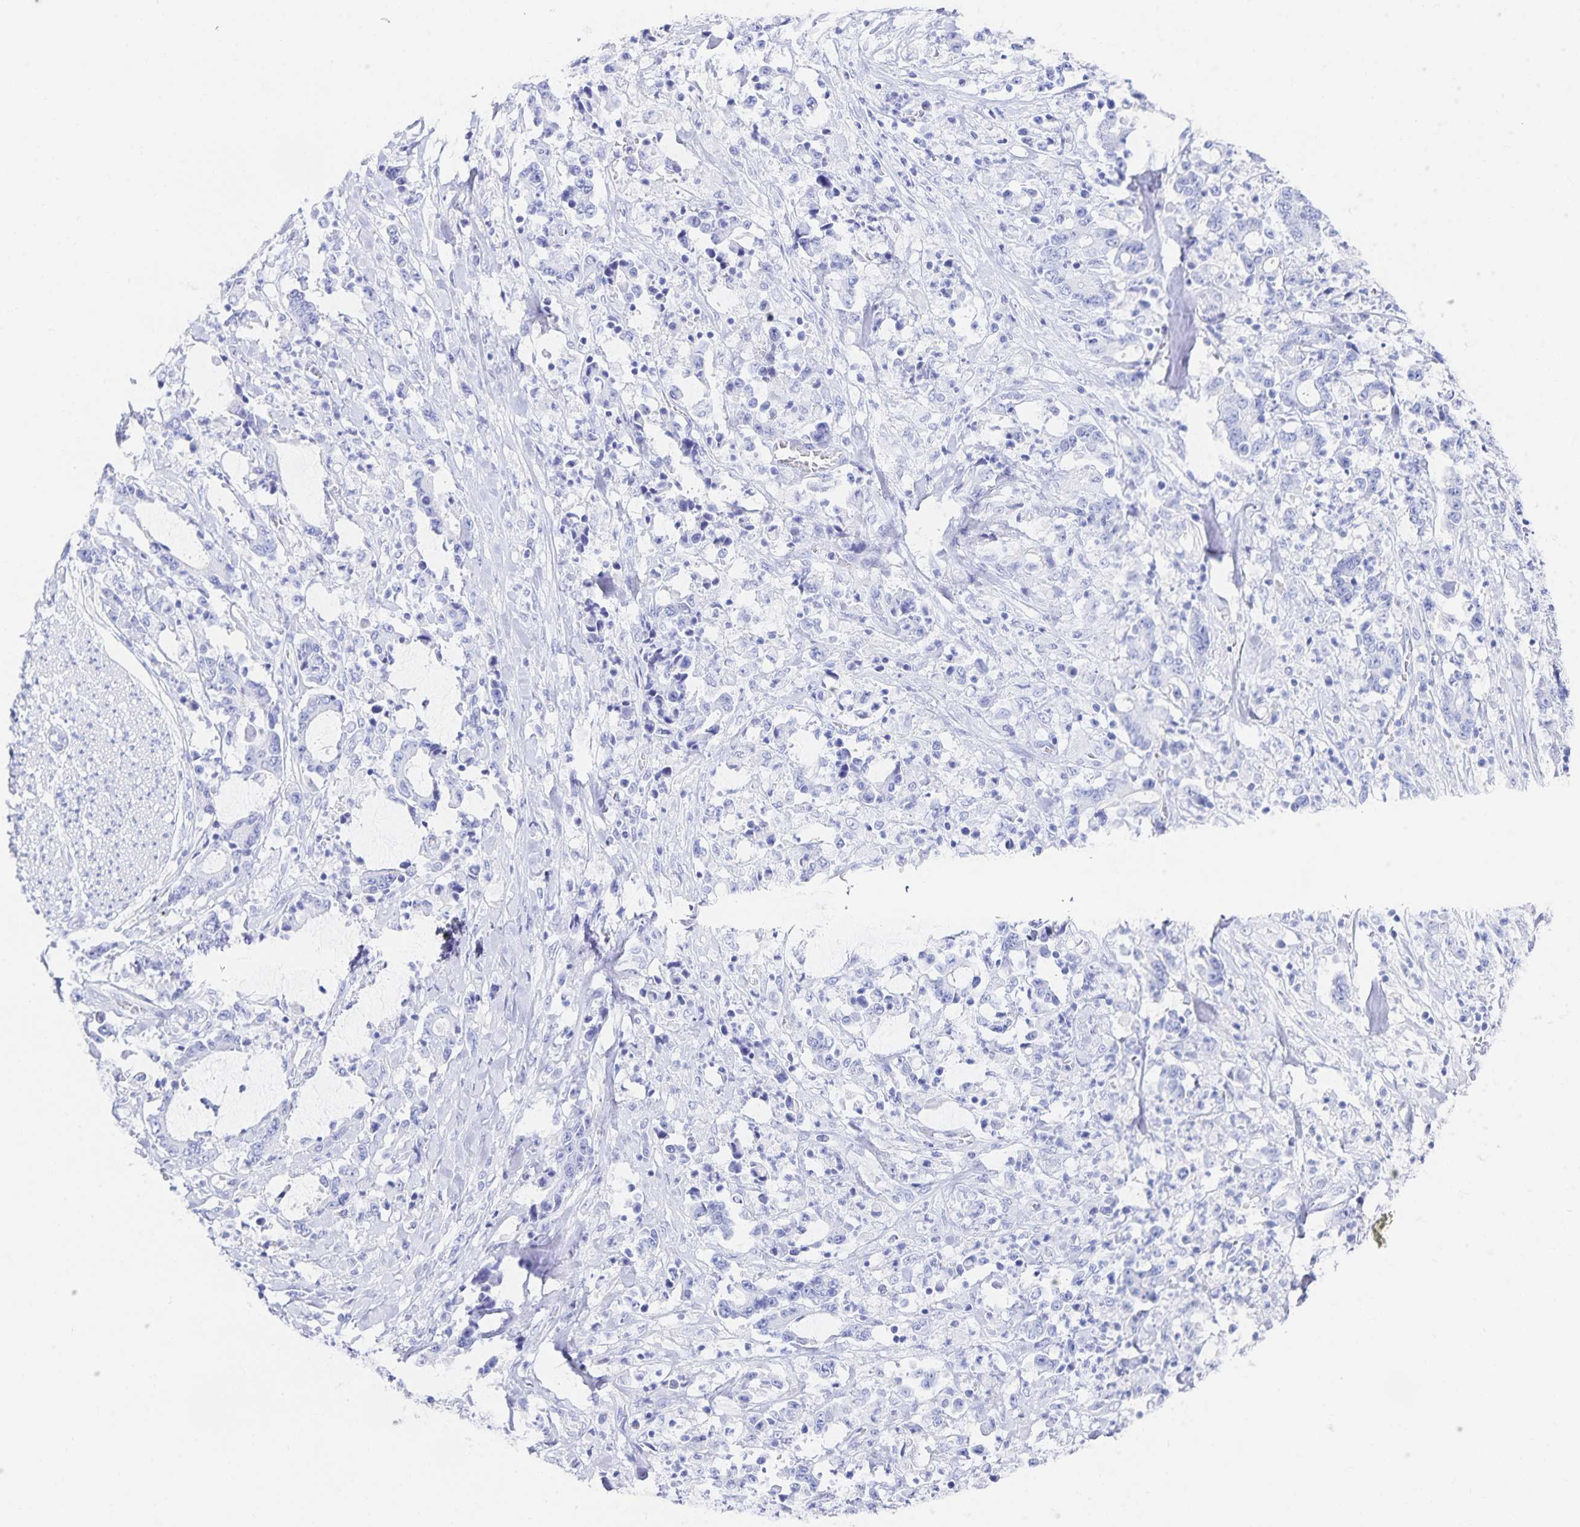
{"staining": {"intensity": "negative", "quantity": "none", "location": "none"}, "tissue": "stomach cancer", "cell_type": "Tumor cells", "image_type": "cancer", "snomed": [{"axis": "morphology", "description": "Adenocarcinoma, NOS"}, {"axis": "topography", "description": "Stomach, upper"}], "caption": "The micrograph displays no significant positivity in tumor cells of stomach cancer.", "gene": "SNTN", "patient": {"sex": "male", "age": 68}}